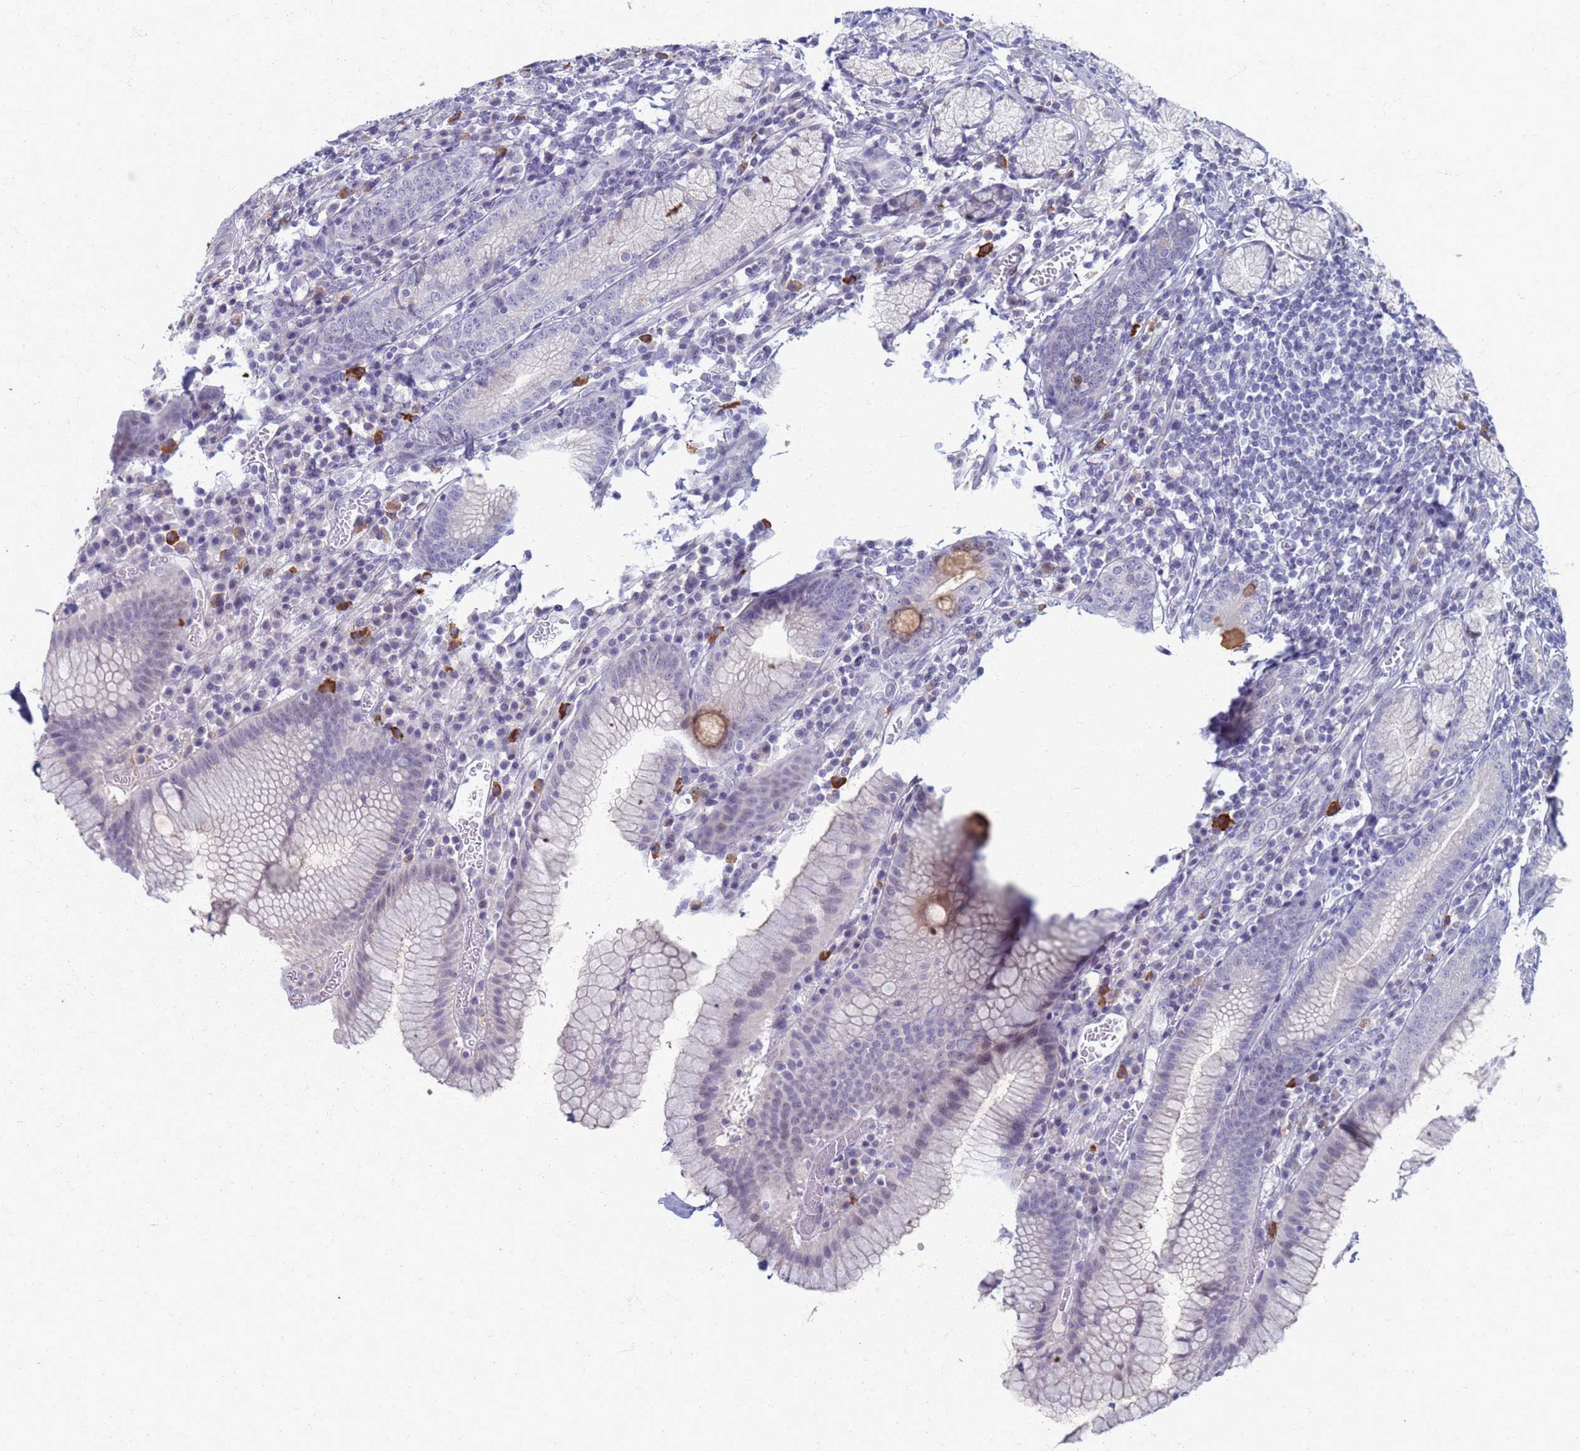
{"staining": {"intensity": "negative", "quantity": "none", "location": "none"}, "tissue": "stomach", "cell_type": "Glandular cells", "image_type": "normal", "snomed": [{"axis": "morphology", "description": "Normal tissue, NOS"}, {"axis": "topography", "description": "Stomach"}], "caption": "This image is of normal stomach stained with immunohistochemistry to label a protein in brown with the nuclei are counter-stained blue. There is no positivity in glandular cells.", "gene": "CLCA2", "patient": {"sex": "male", "age": 55}}